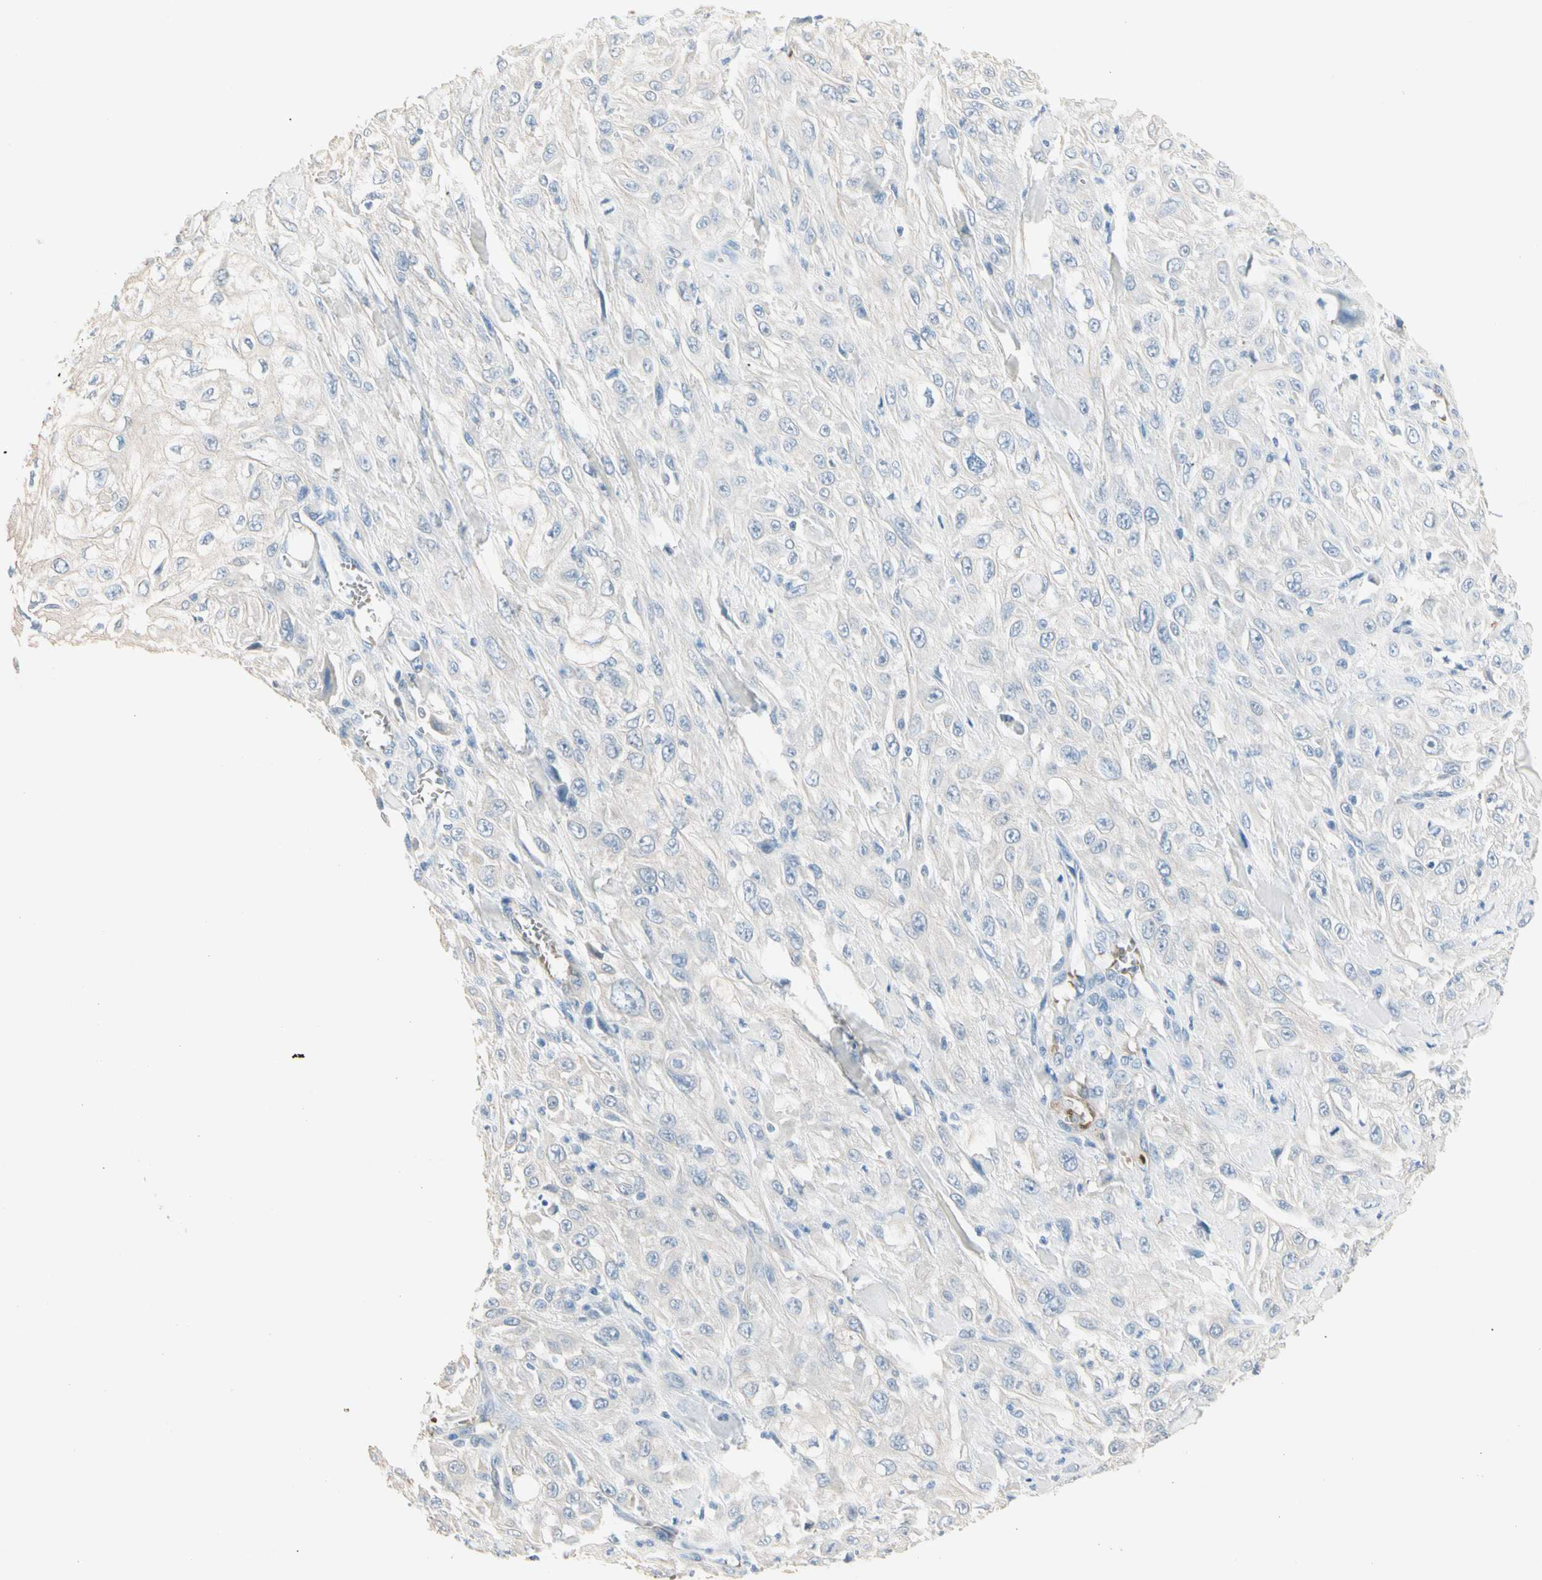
{"staining": {"intensity": "negative", "quantity": "none", "location": "none"}, "tissue": "skin cancer", "cell_type": "Tumor cells", "image_type": "cancer", "snomed": [{"axis": "morphology", "description": "Squamous cell carcinoma, NOS"}, {"axis": "morphology", "description": "Squamous cell carcinoma, metastatic, NOS"}, {"axis": "topography", "description": "Skin"}, {"axis": "topography", "description": "Lymph node"}], "caption": "DAB immunohistochemical staining of skin cancer shows no significant staining in tumor cells.", "gene": "CA1", "patient": {"sex": "male", "age": 75}}